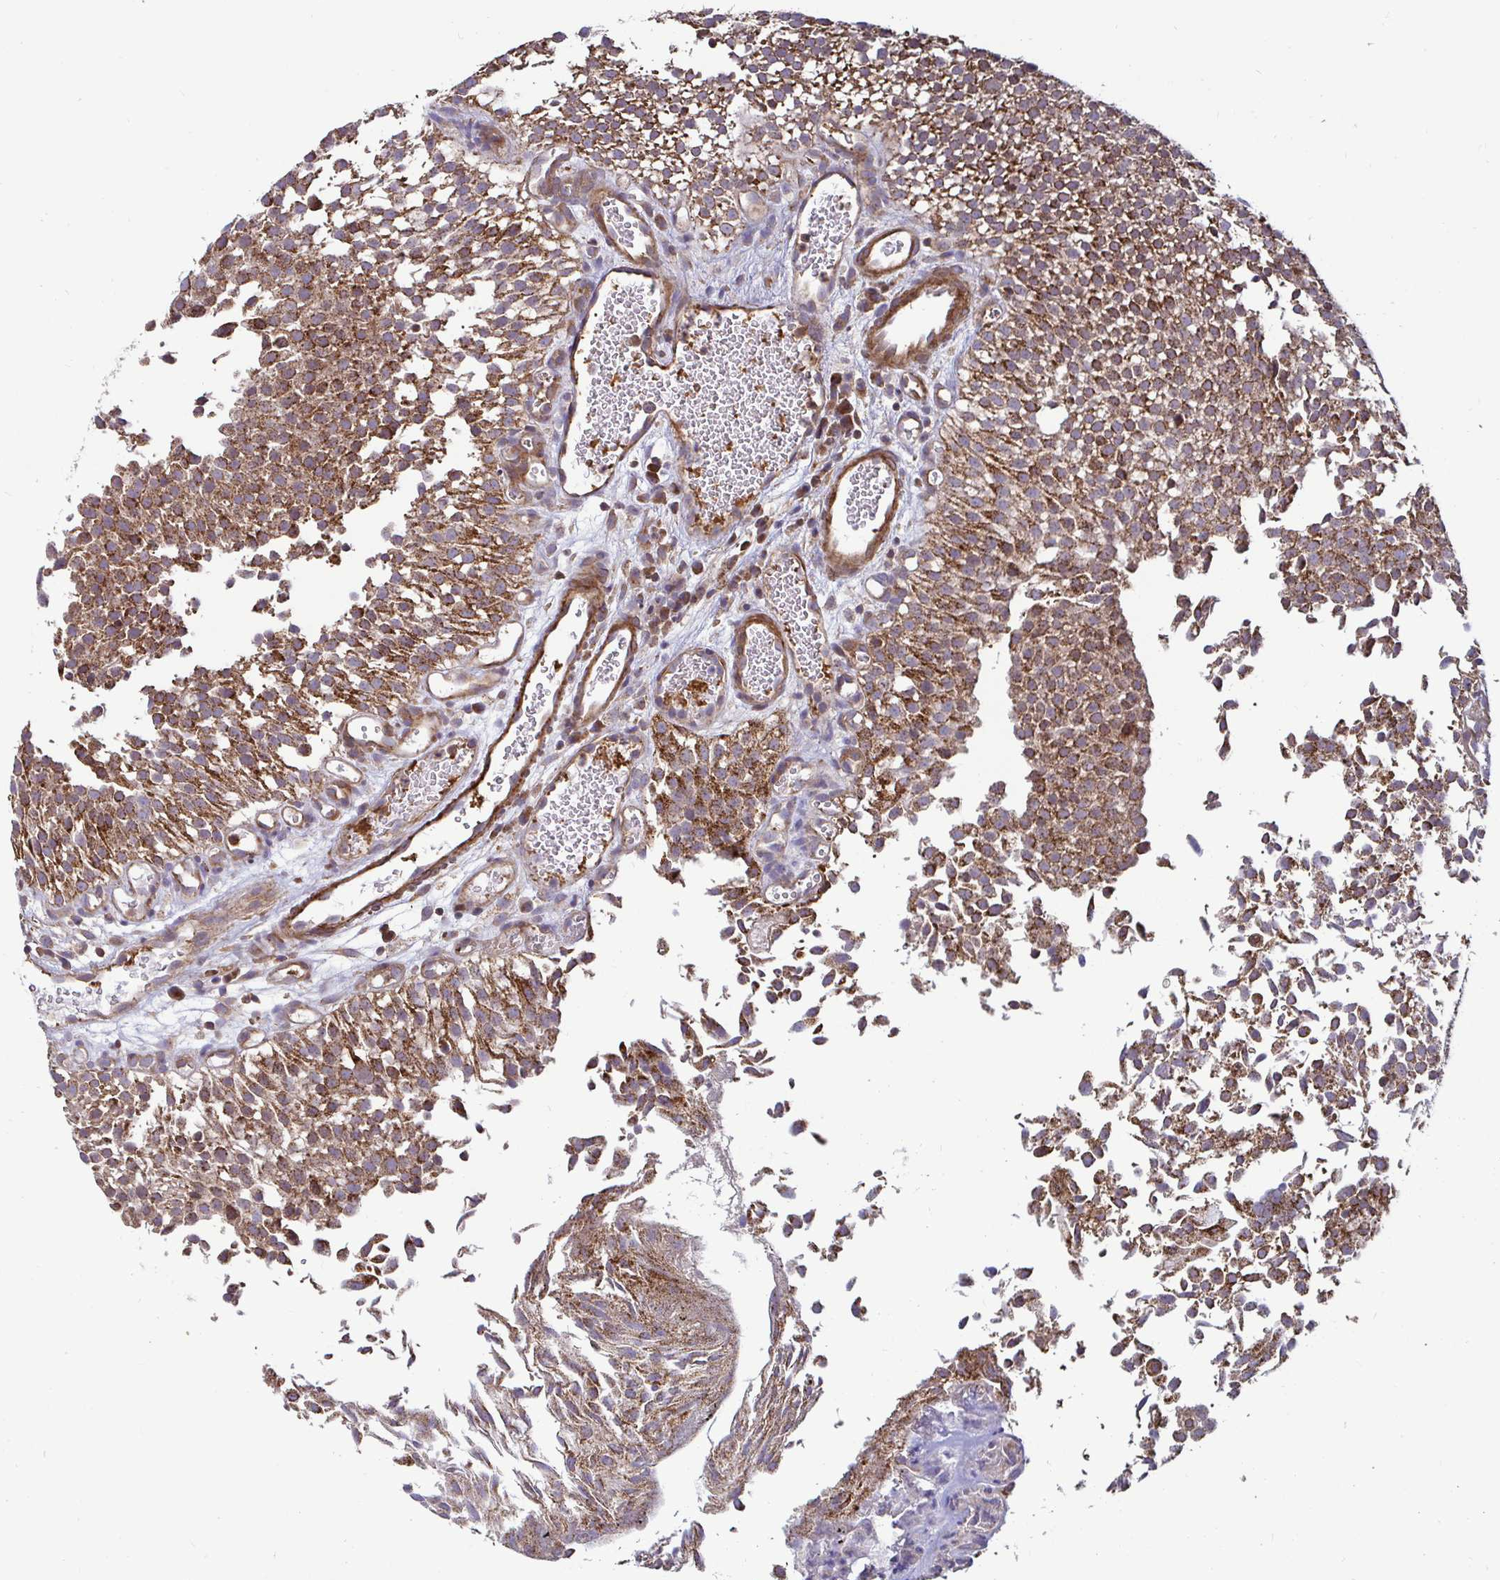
{"staining": {"intensity": "strong", "quantity": ">75%", "location": "cytoplasmic/membranous"}, "tissue": "urothelial cancer", "cell_type": "Tumor cells", "image_type": "cancer", "snomed": [{"axis": "morphology", "description": "Urothelial carcinoma, Low grade"}, {"axis": "topography", "description": "Urinary bladder"}], "caption": "Brown immunohistochemical staining in human urothelial cancer demonstrates strong cytoplasmic/membranous expression in approximately >75% of tumor cells.", "gene": "SPRY1", "patient": {"sex": "female", "age": 79}}